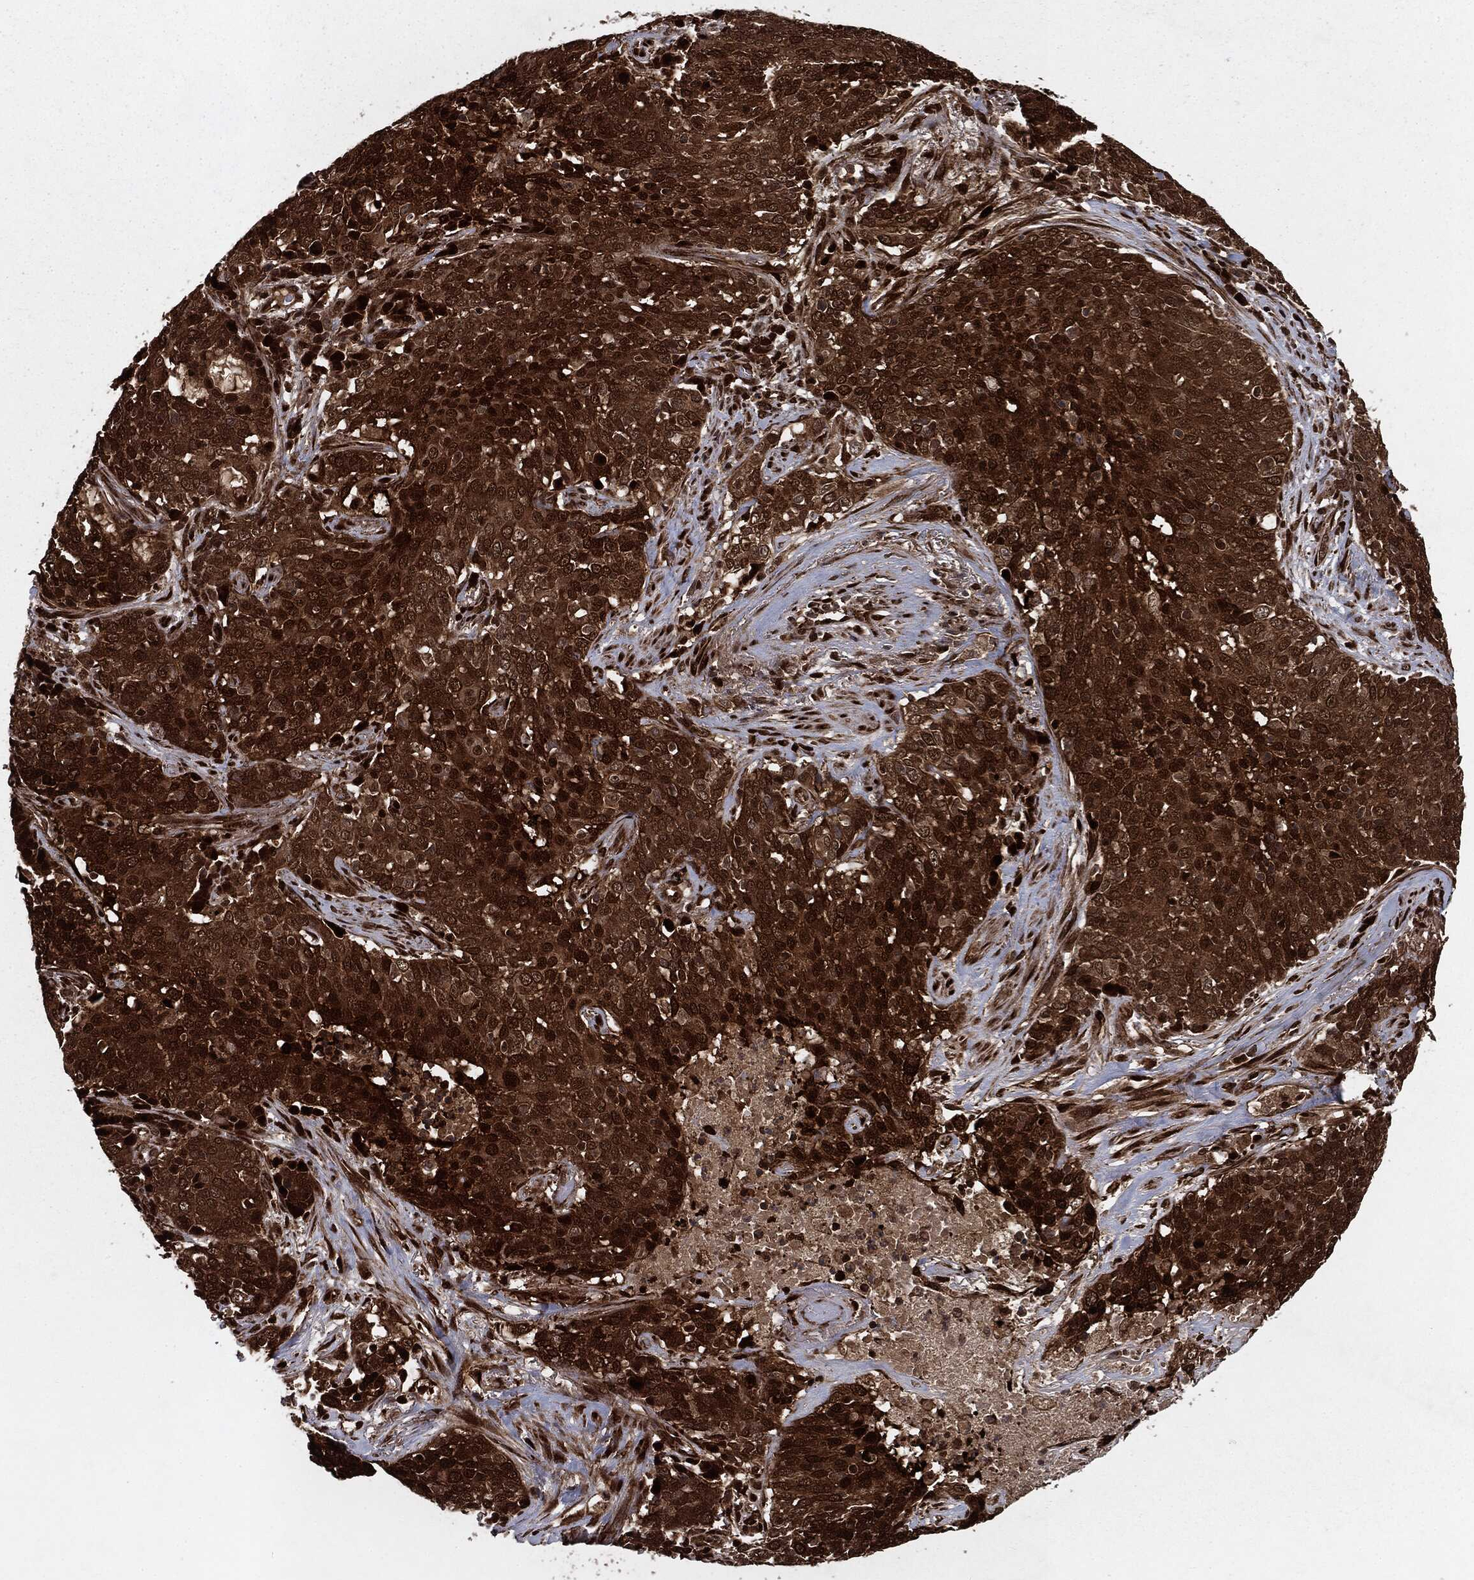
{"staining": {"intensity": "moderate", "quantity": ">75%", "location": "cytoplasmic/membranous"}, "tissue": "lung cancer", "cell_type": "Tumor cells", "image_type": "cancer", "snomed": [{"axis": "morphology", "description": "Squamous cell carcinoma, NOS"}, {"axis": "topography", "description": "Lung"}], "caption": "An IHC image of neoplastic tissue is shown. Protein staining in brown shows moderate cytoplasmic/membranous positivity in lung cancer (squamous cell carcinoma) within tumor cells.", "gene": "RANBP9", "patient": {"sex": "male", "age": 82}}